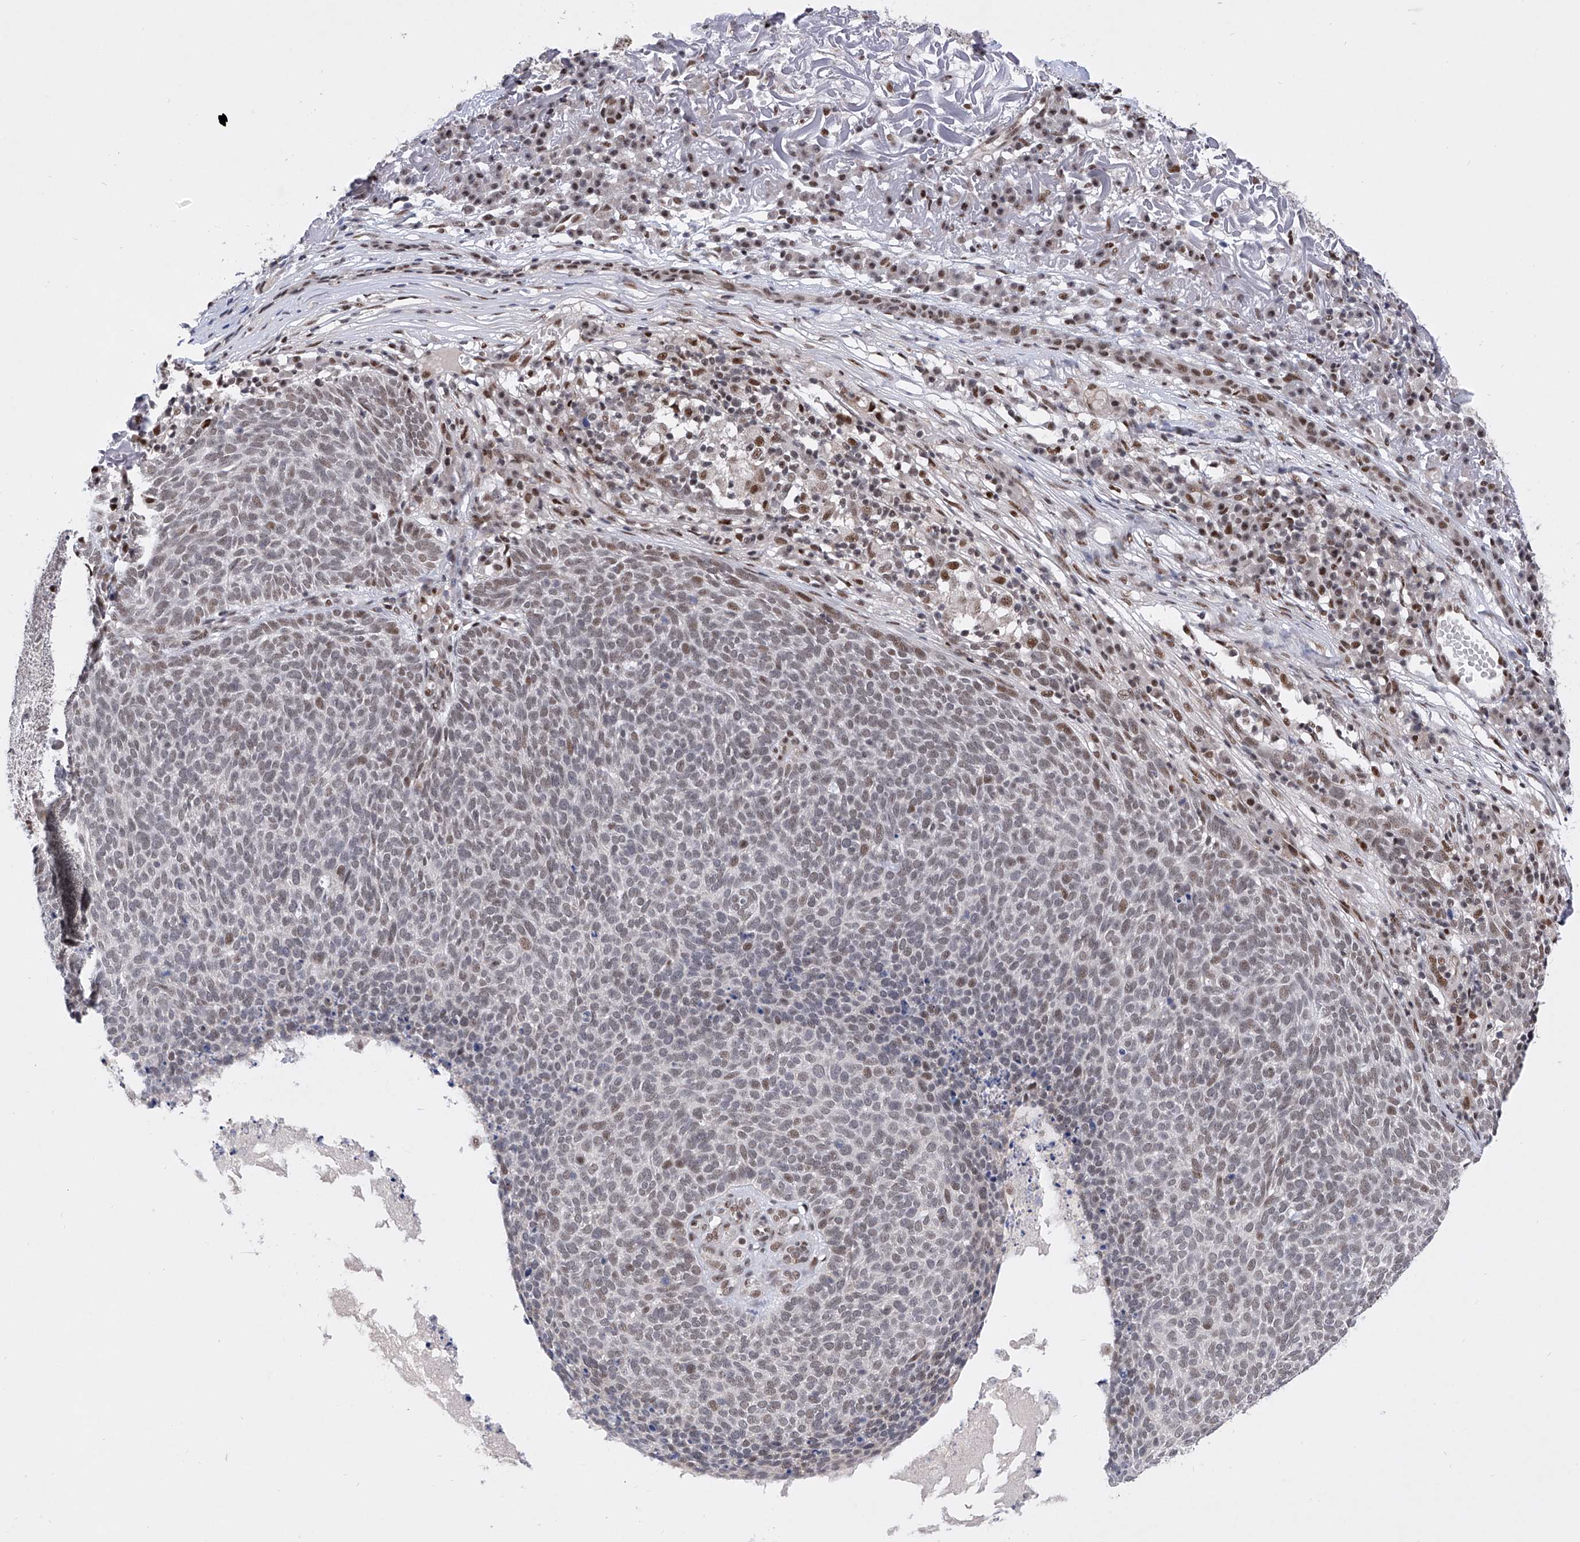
{"staining": {"intensity": "moderate", "quantity": "<25%", "location": "nuclear"}, "tissue": "skin cancer", "cell_type": "Tumor cells", "image_type": "cancer", "snomed": [{"axis": "morphology", "description": "Squamous cell carcinoma, NOS"}, {"axis": "topography", "description": "Skin"}], "caption": "Squamous cell carcinoma (skin) stained with a protein marker reveals moderate staining in tumor cells.", "gene": "RAD54L", "patient": {"sex": "female", "age": 90}}